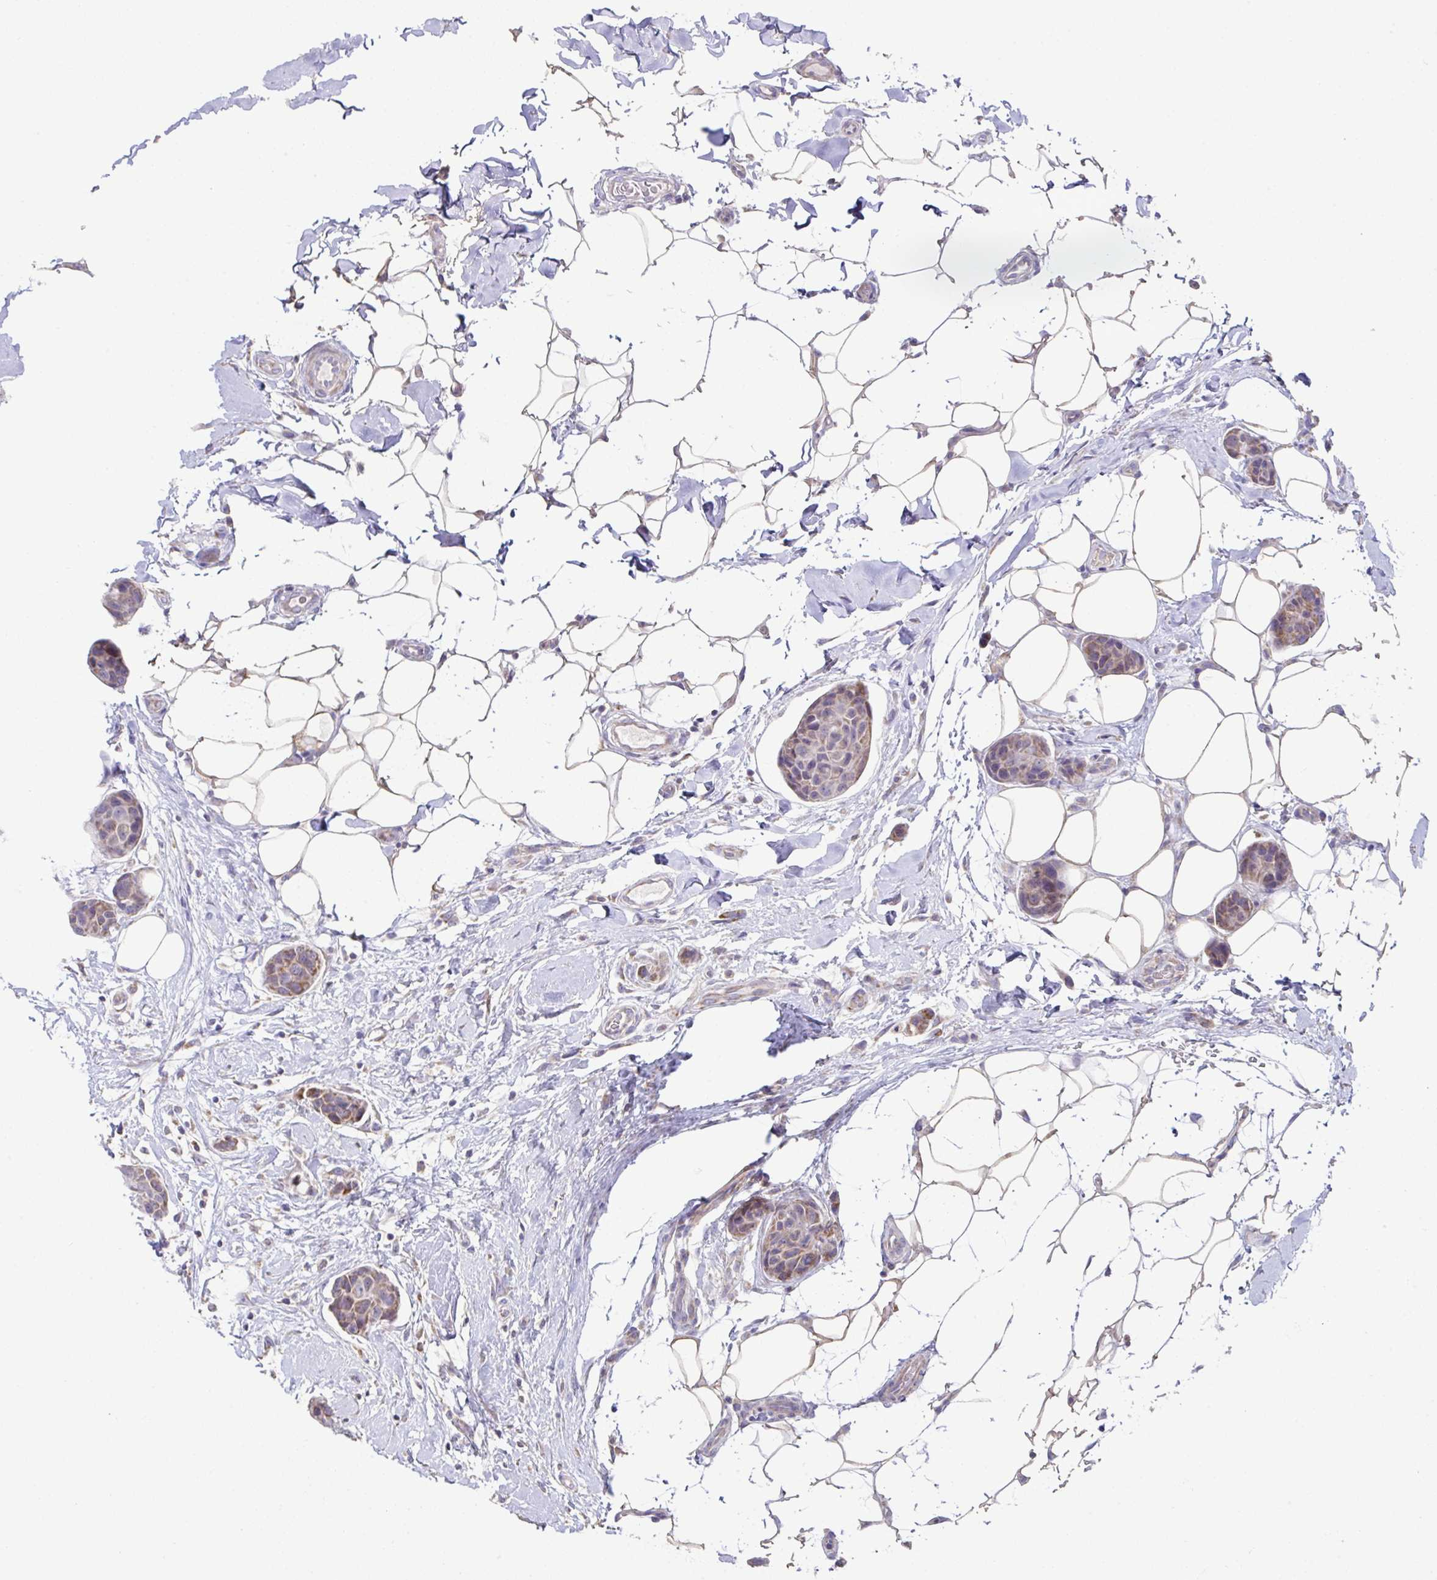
{"staining": {"intensity": "moderate", "quantity": ">75%", "location": "cytoplasmic/membranous"}, "tissue": "breast cancer", "cell_type": "Tumor cells", "image_type": "cancer", "snomed": [{"axis": "morphology", "description": "Duct carcinoma"}, {"axis": "topography", "description": "Breast"}, {"axis": "topography", "description": "Lymph node"}], "caption": "A brown stain labels moderate cytoplasmic/membranous positivity of a protein in breast cancer (invasive ductal carcinoma) tumor cells. The protein of interest is stained brown, and the nuclei are stained in blue (DAB (3,3'-diaminobenzidine) IHC with brightfield microscopy, high magnification).", "gene": "DOK7", "patient": {"sex": "female", "age": 80}}